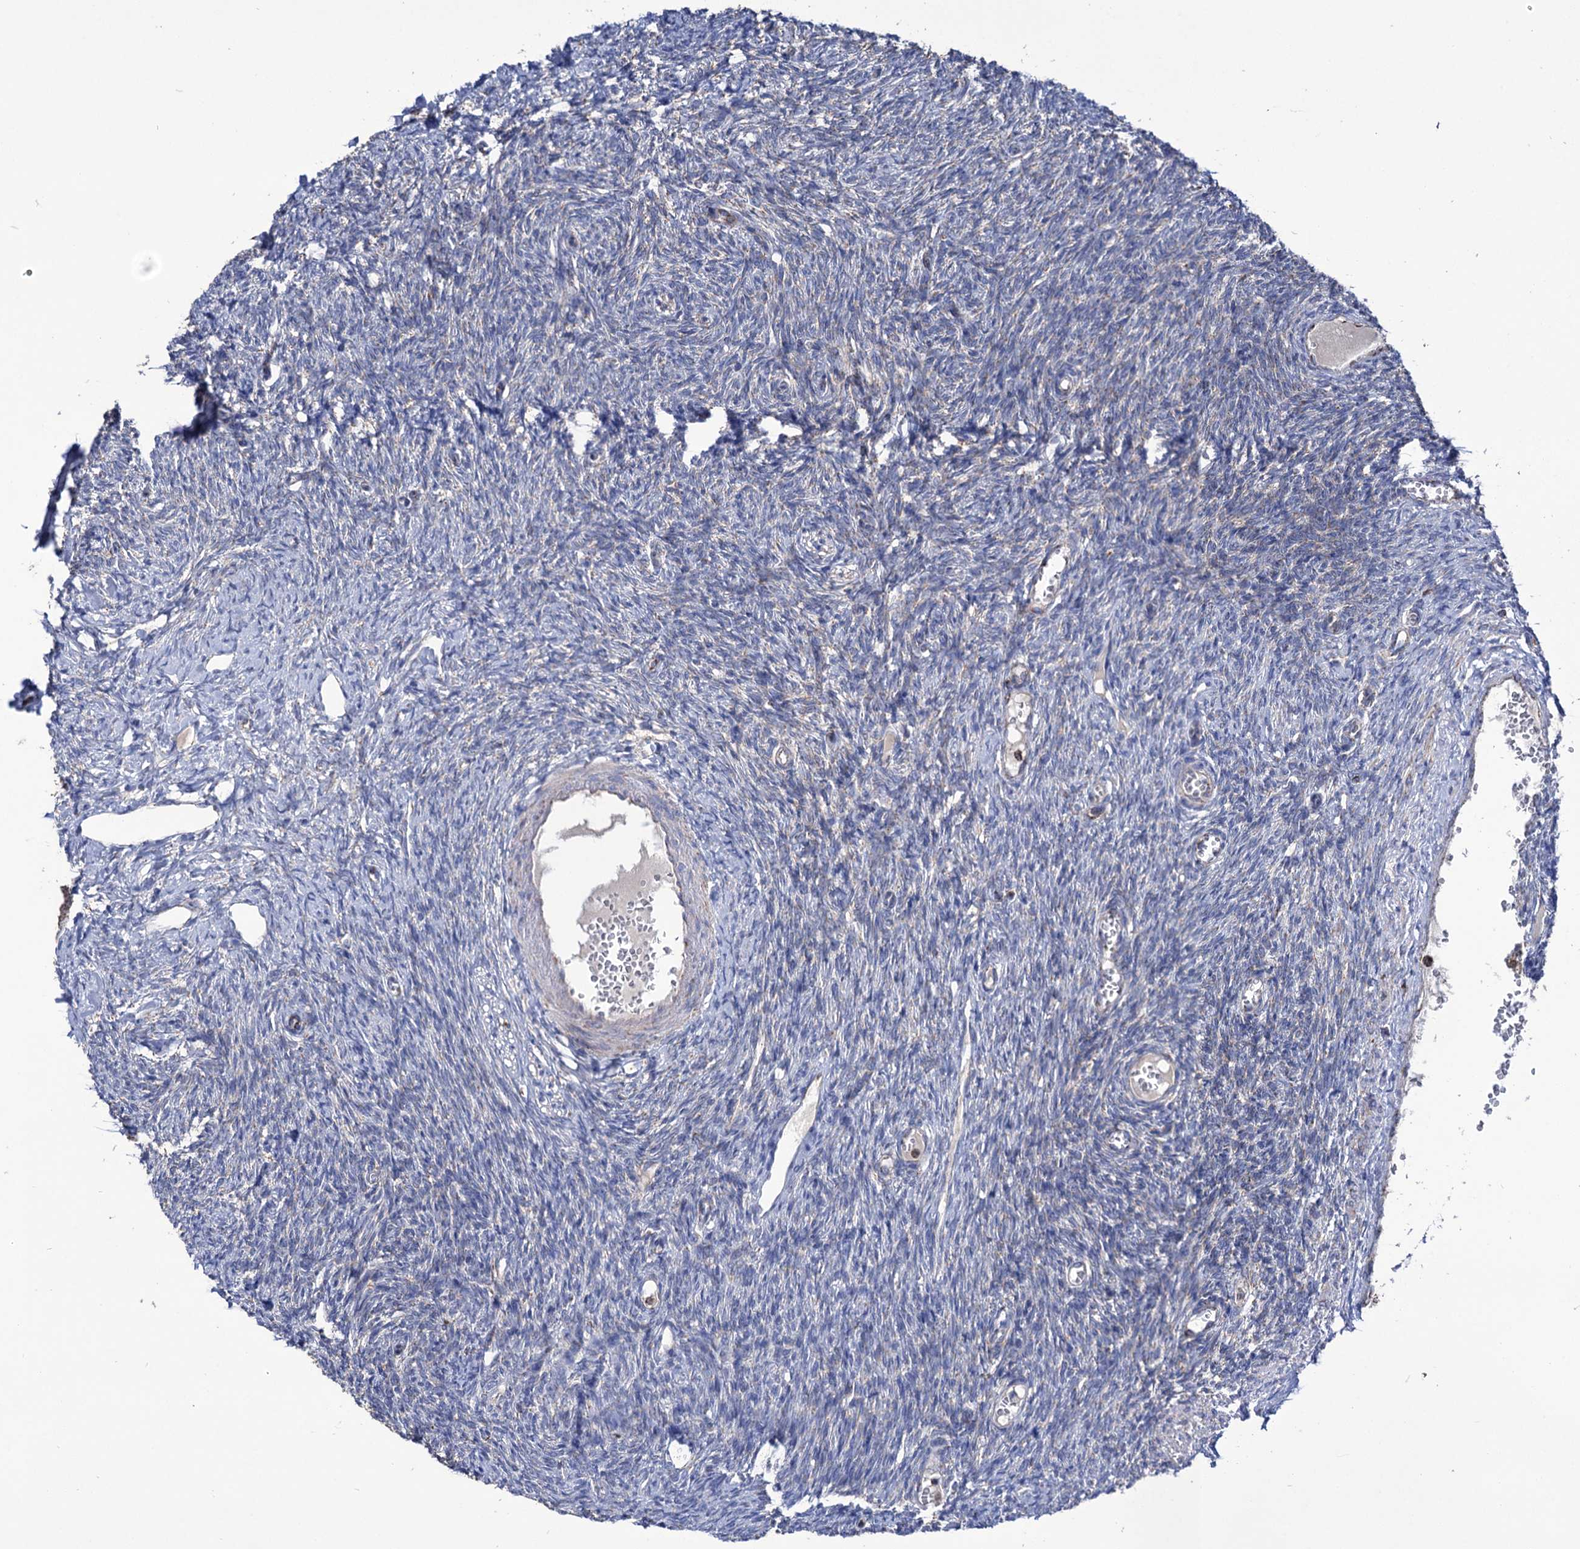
{"staining": {"intensity": "strong", "quantity": ">75%", "location": "cytoplasmic/membranous"}, "tissue": "ovary", "cell_type": "Follicle cells", "image_type": "normal", "snomed": [{"axis": "morphology", "description": "Normal tissue, NOS"}, {"axis": "morphology", "description": "Cyst, NOS"}, {"axis": "topography", "description": "Ovary"}], "caption": "IHC of benign human ovary shows high levels of strong cytoplasmic/membranous staining in about >75% of follicle cells.", "gene": "ABHD10", "patient": {"sex": "female", "age": 33}}